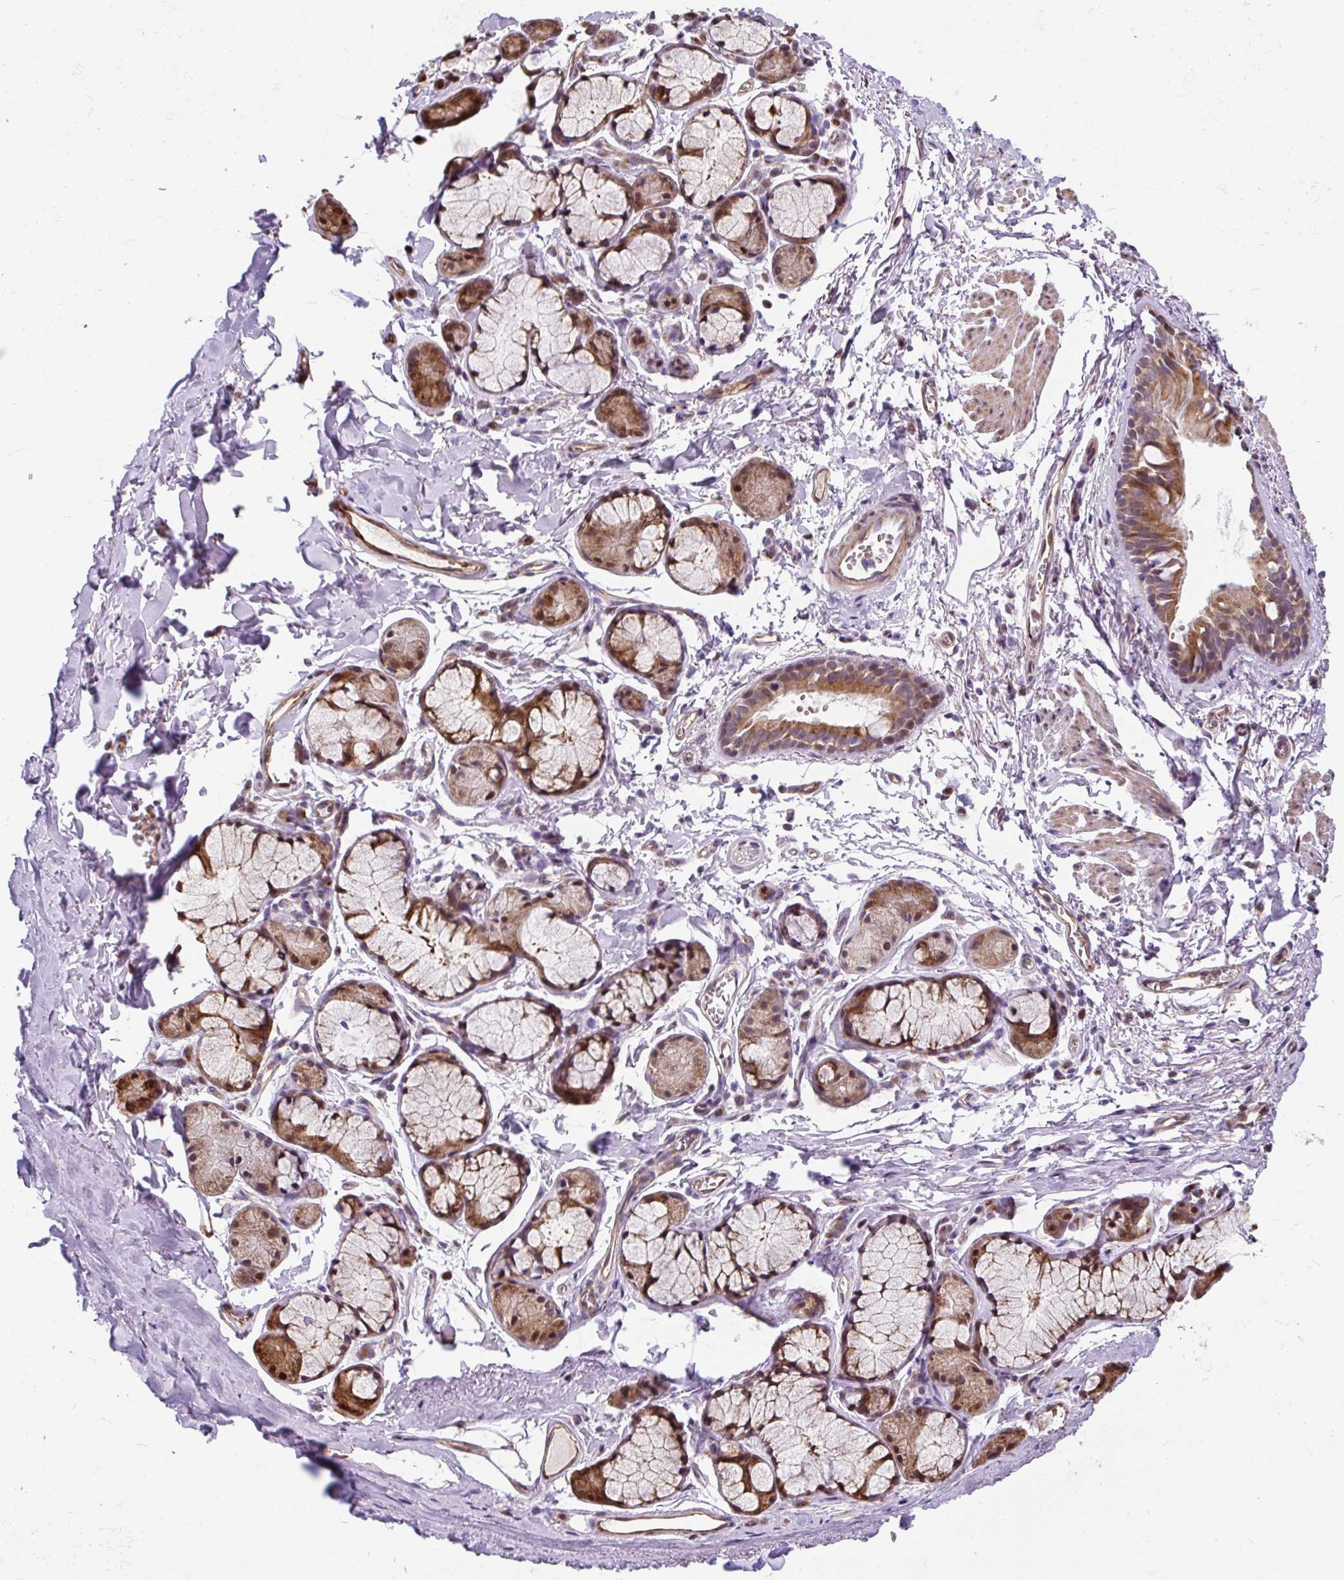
{"staining": {"intensity": "negative", "quantity": "none", "location": "none"}, "tissue": "soft tissue", "cell_type": "Fibroblasts", "image_type": "normal", "snomed": [{"axis": "morphology", "description": "Normal tissue, NOS"}, {"axis": "topography", "description": "Cartilage tissue"}, {"axis": "topography", "description": "Bronchus"}, {"axis": "topography", "description": "Peripheral nerve tissue"}], "caption": "IHC of normal soft tissue reveals no staining in fibroblasts.", "gene": "PUS7L", "patient": {"sex": "female", "age": 59}}